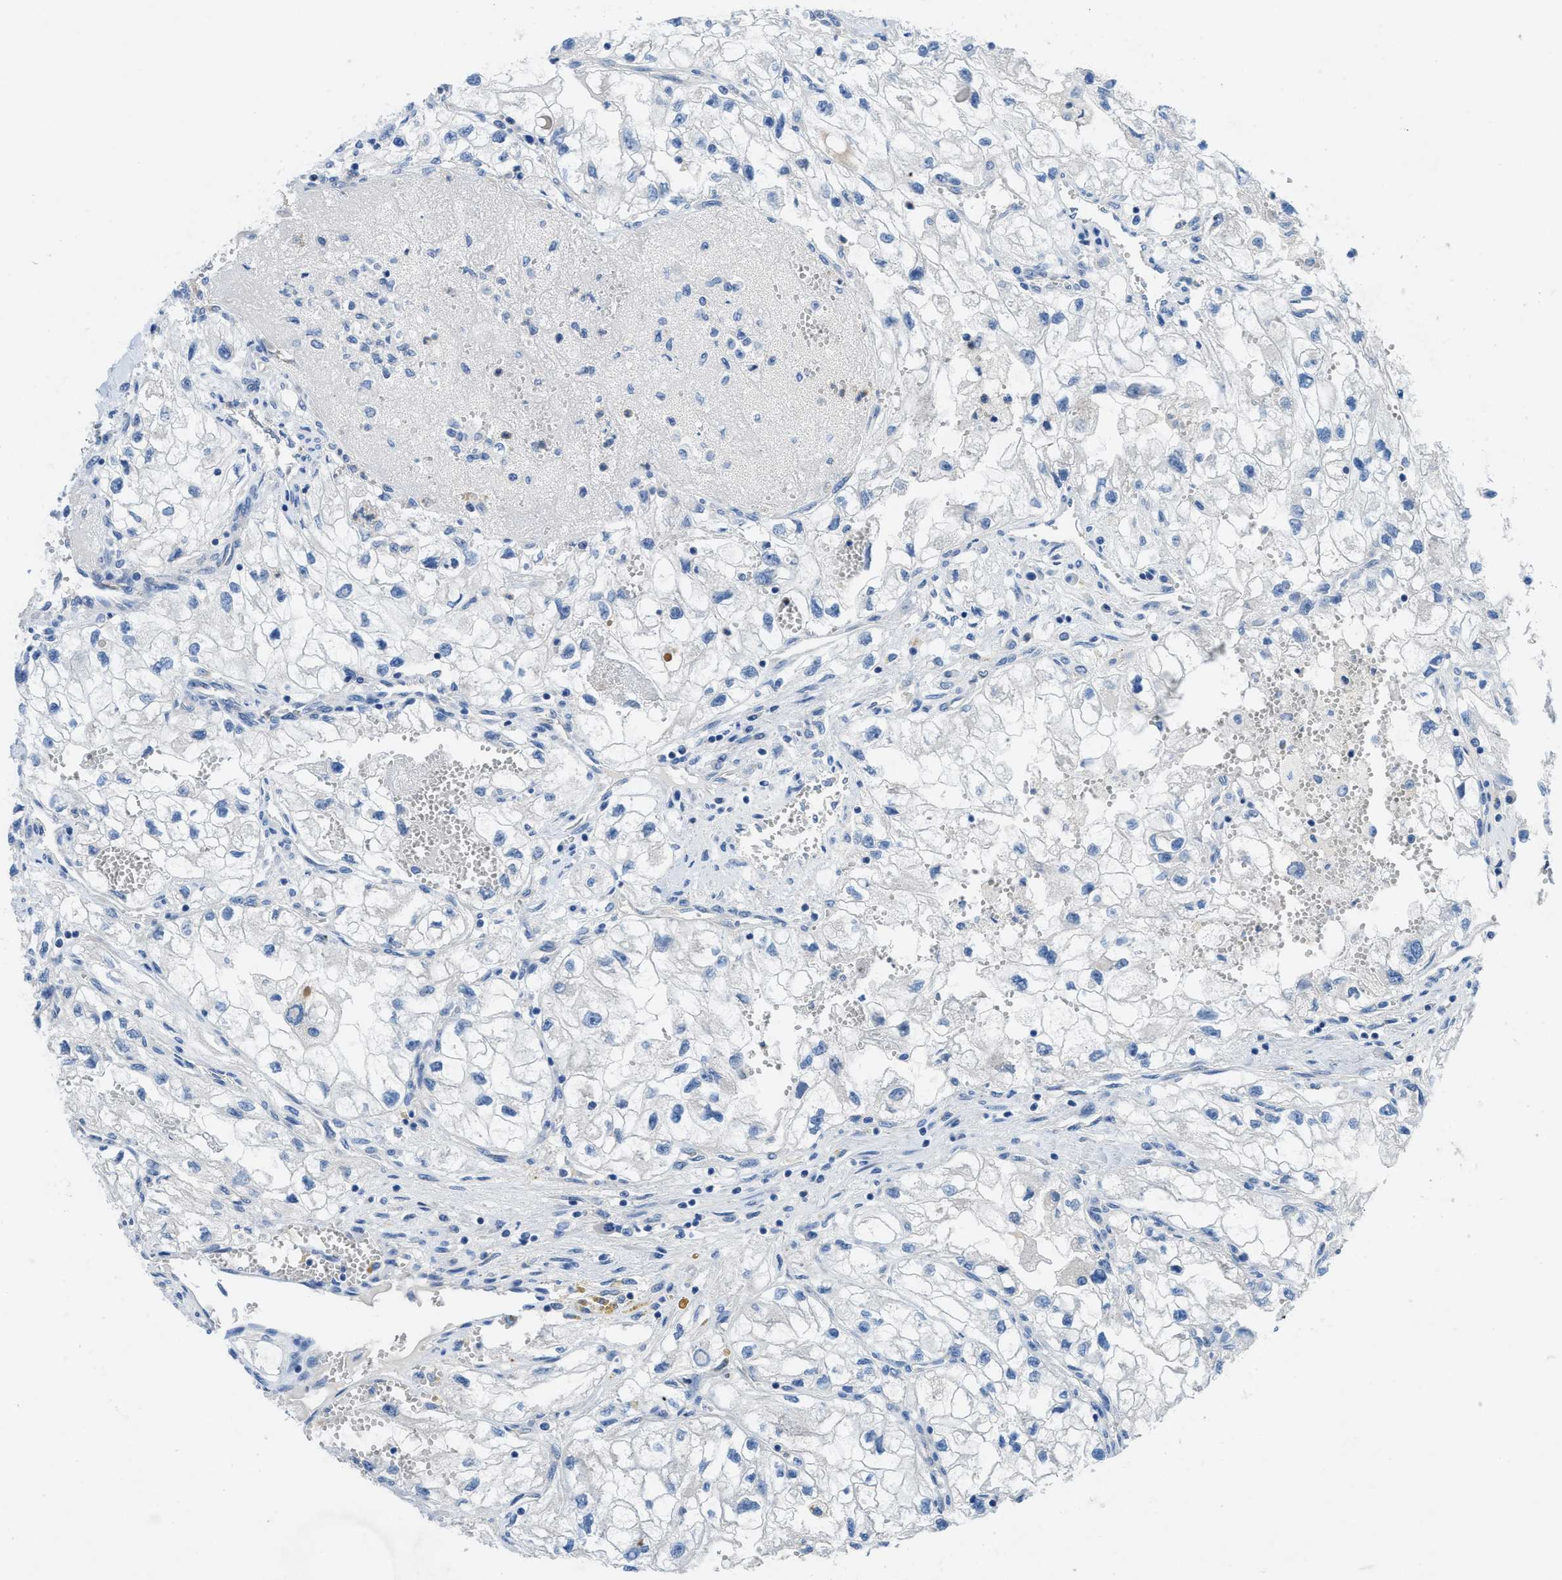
{"staining": {"intensity": "negative", "quantity": "none", "location": "none"}, "tissue": "renal cancer", "cell_type": "Tumor cells", "image_type": "cancer", "snomed": [{"axis": "morphology", "description": "Adenocarcinoma, NOS"}, {"axis": "topography", "description": "Kidney"}], "caption": "DAB (3,3'-diaminobenzidine) immunohistochemical staining of human renal cancer displays no significant staining in tumor cells.", "gene": "PGR", "patient": {"sex": "female", "age": 70}}